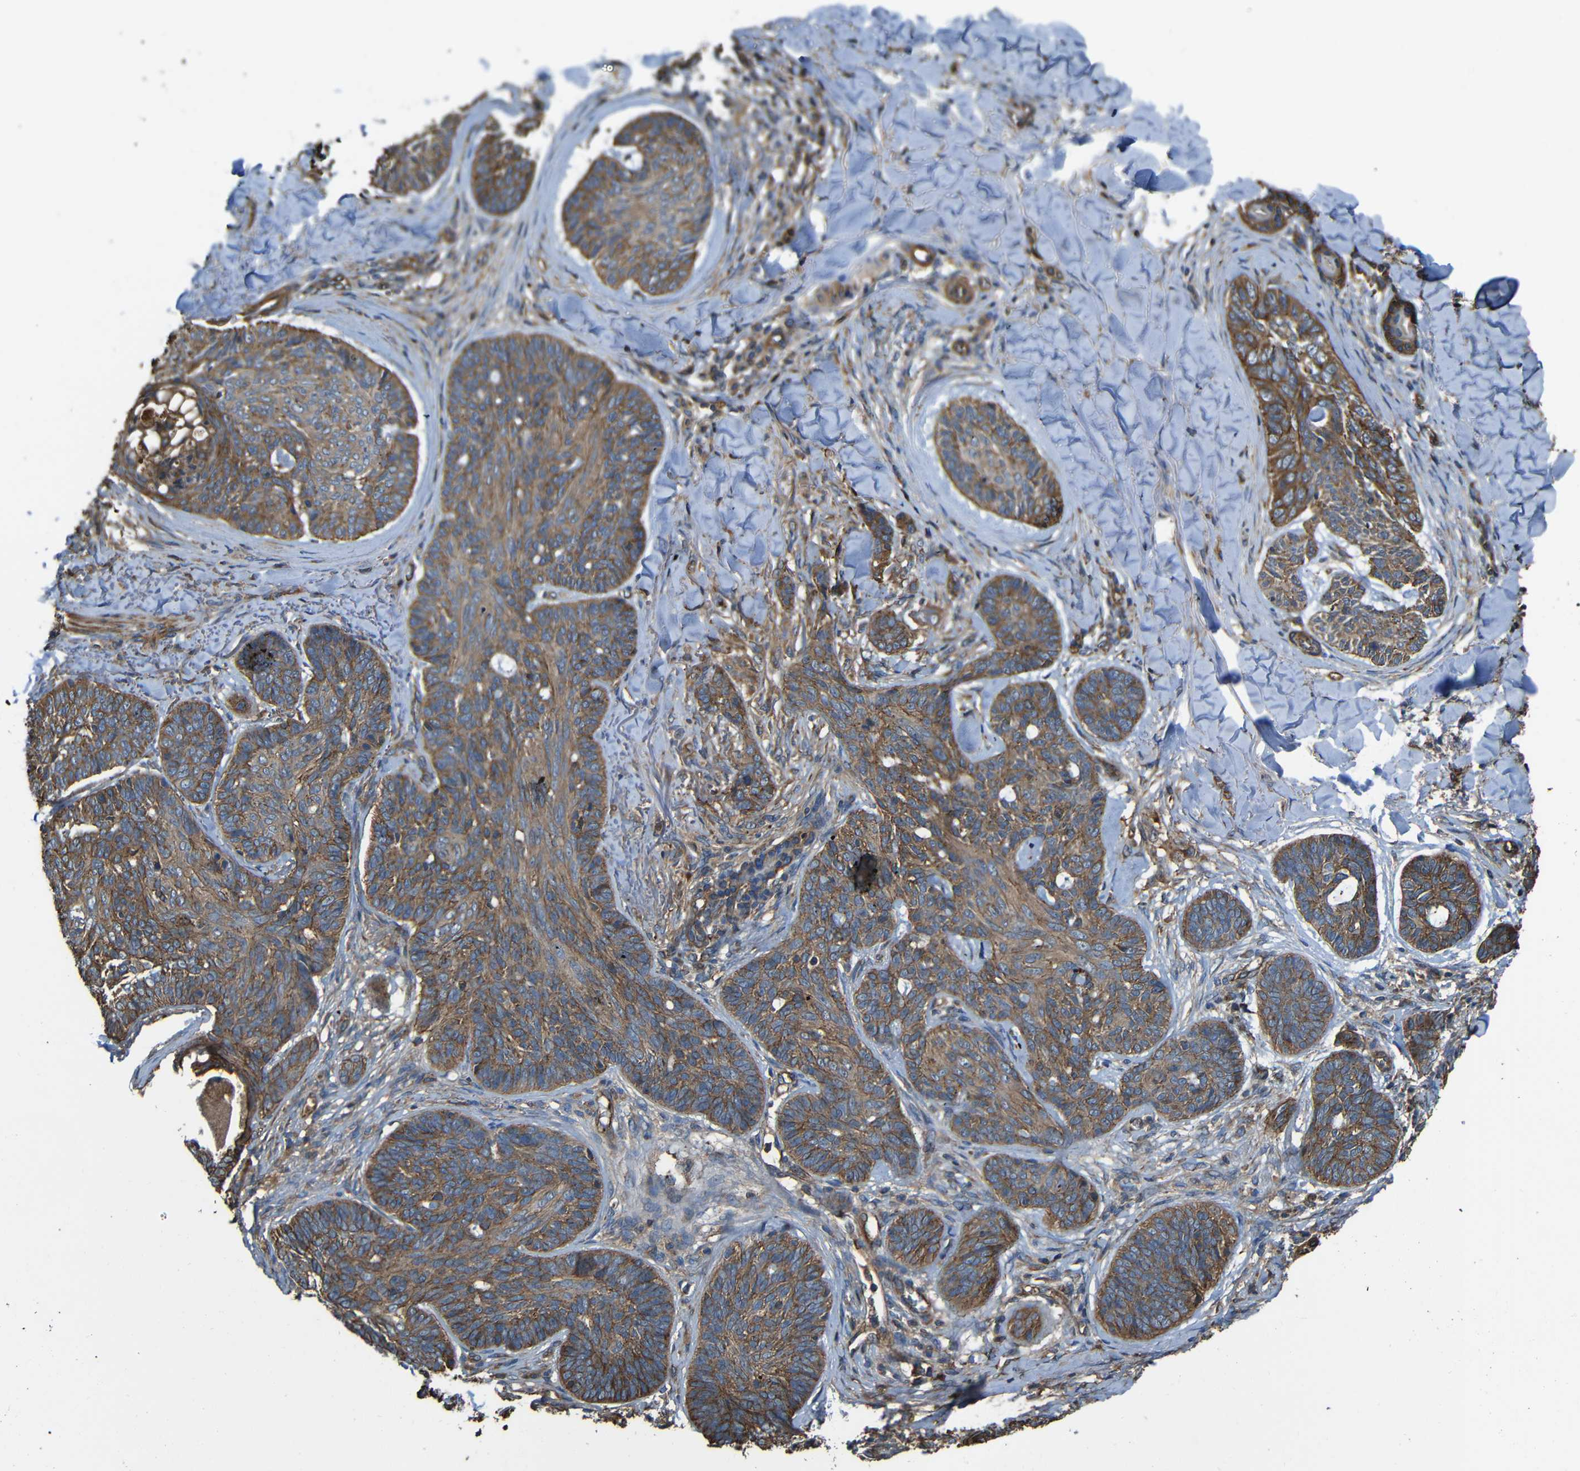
{"staining": {"intensity": "moderate", "quantity": ">75%", "location": "cytoplasmic/membranous"}, "tissue": "skin cancer", "cell_type": "Tumor cells", "image_type": "cancer", "snomed": [{"axis": "morphology", "description": "Basal cell carcinoma"}, {"axis": "topography", "description": "Skin"}], "caption": "Human basal cell carcinoma (skin) stained for a protein (brown) demonstrates moderate cytoplasmic/membranous positive positivity in about >75% of tumor cells.", "gene": "PTCH1", "patient": {"sex": "male", "age": 43}}